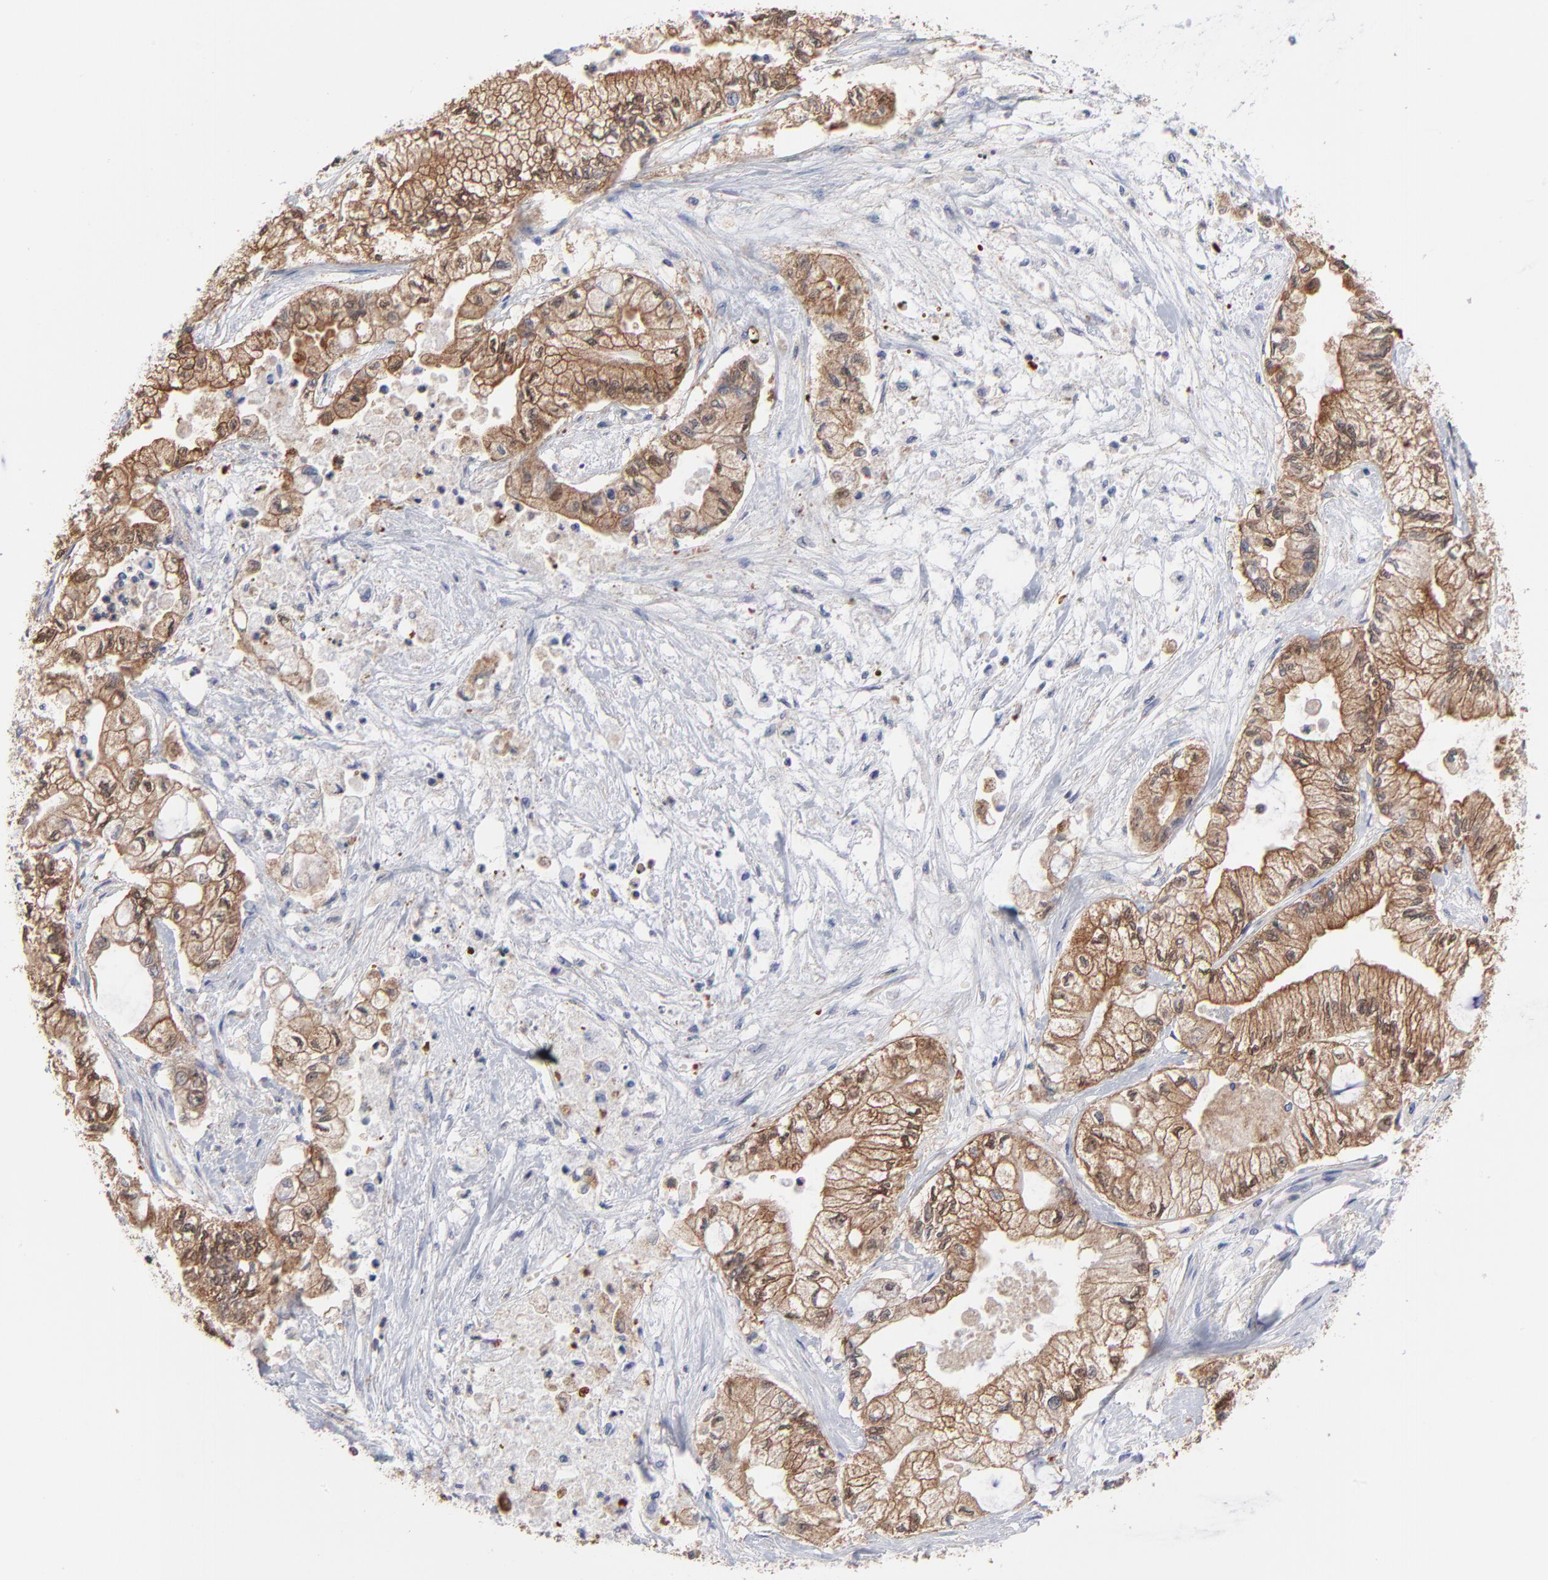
{"staining": {"intensity": "moderate", "quantity": "25%-75%", "location": "cytoplasmic/membranous"}, "tissue": "pancreatic cancer", "cell_type": "Tumor cells", "image_type": "cancer", "snomed": [{"axis": "morphology", "description": "Adenocarcinoma, NOS"}, {"axis": "topography", "description": "Pancreas"}], "caption": "DAB (3,3'-diaminobenzidine) immunohistochemical staining of human pancreatic cancer shows moderate cytoplasmic/membranous protein positivity in about 25%-75% of tumor cells.", "gene": "ASL", "patient": {"sex": "male", "age": 79}}